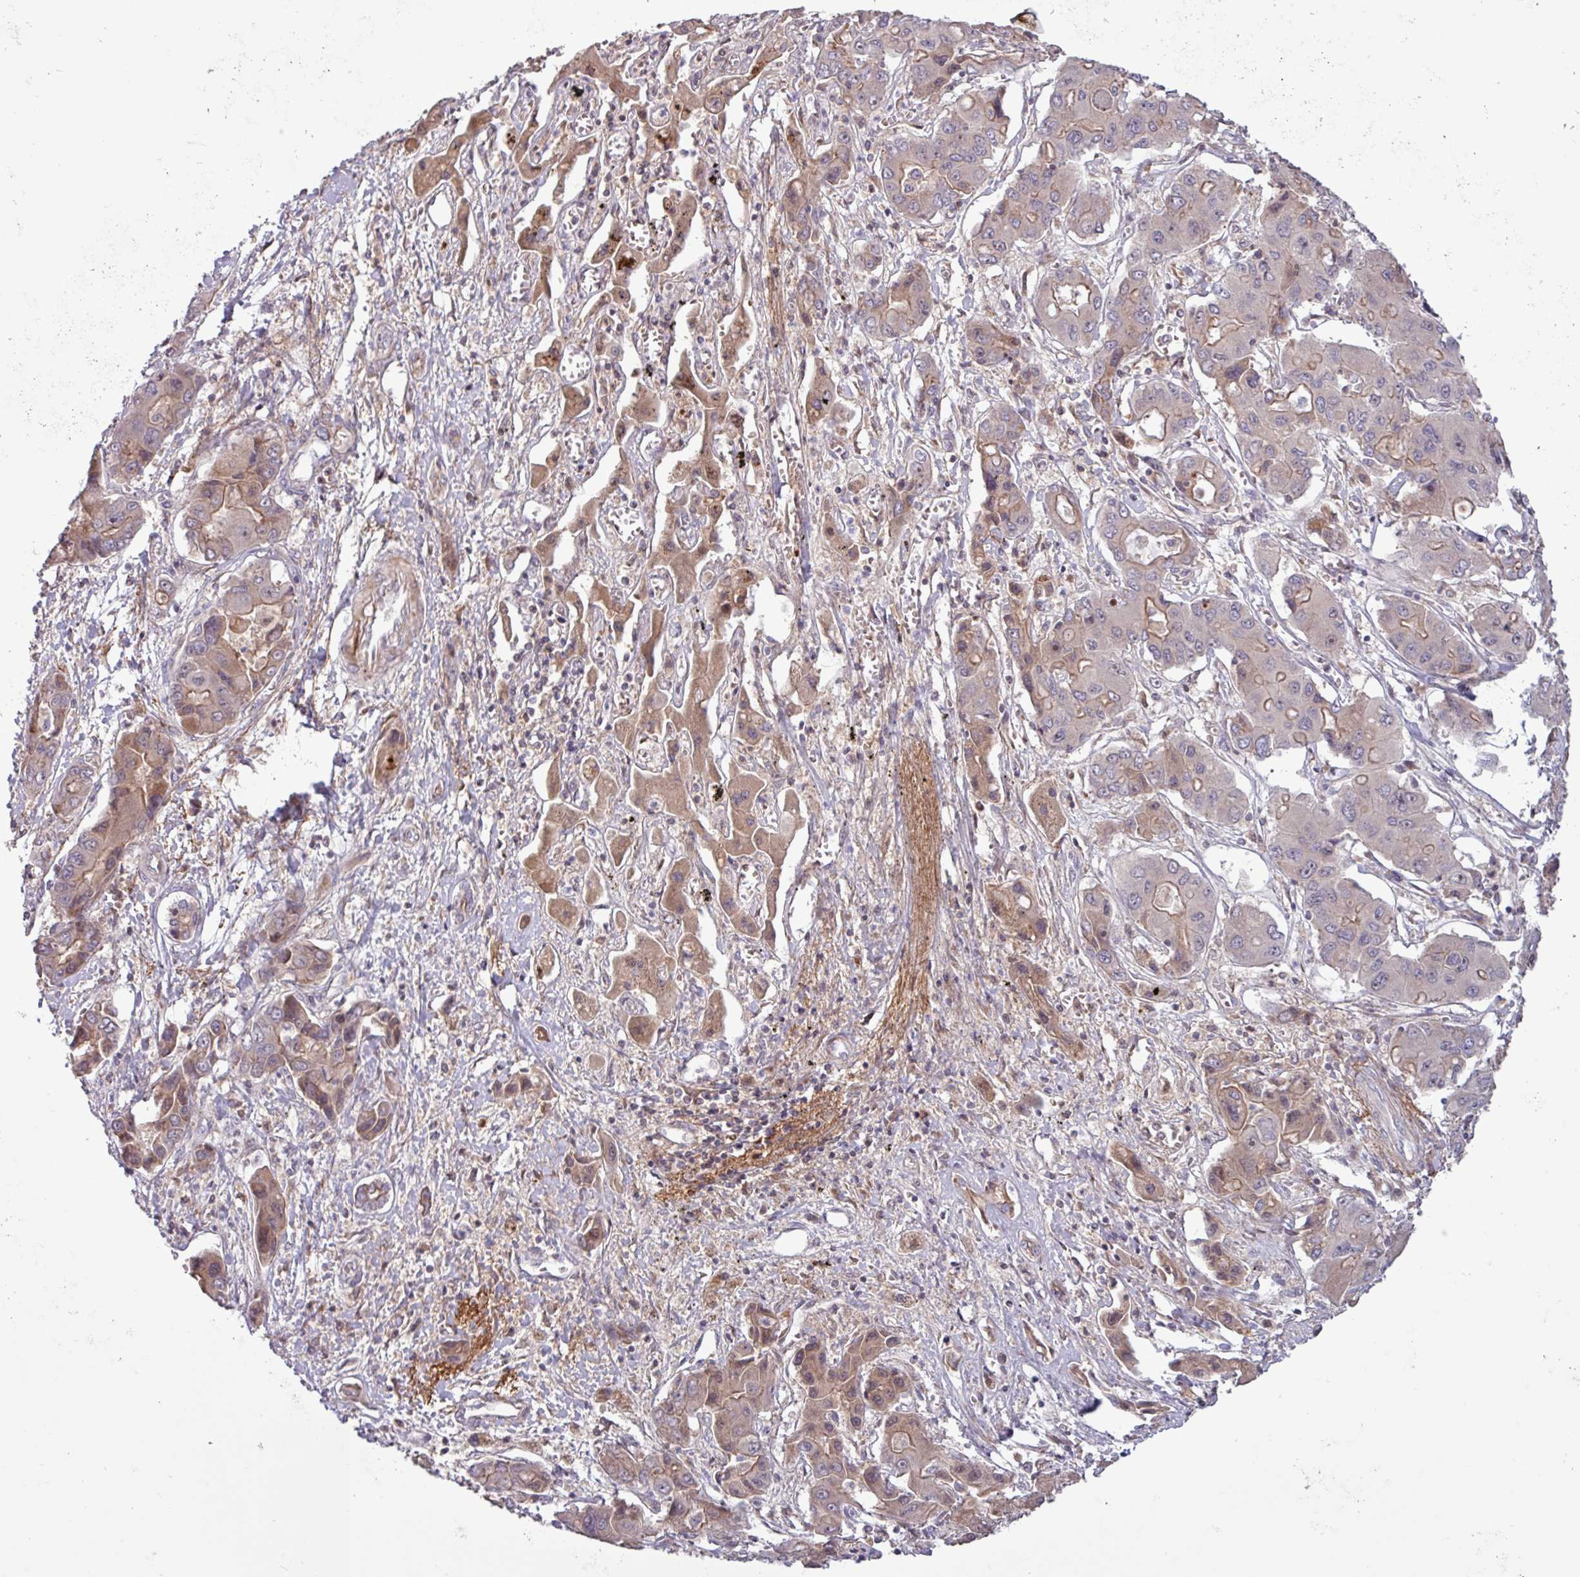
{"staining": {"intensity": "weak", "quantity": "25%-75%", "location": "cytoplasmic/membranous"}, "tissue": "liver cancer", "cell_type": "Tumor cells", "image_type": "cancer", "snomed": [{"axis": "morphology", "description": "Cholangiocarcinoma"}, {"axis": "topography", "description": "Liver"}], "caption": "High-power microscopy captured an immunohistochemistry image of liver cholangiocarcinoma, revealing weak cytoplasmic/membranous staining in approximately 25%-75% of tumor cells. The staining is performed using DAB brown chromogen to label protein expression. The nuclei are counter-stained blue using hematoxylin.", "gene": "TNFSF12", "patient": {"sex": "male", "age": 67}}